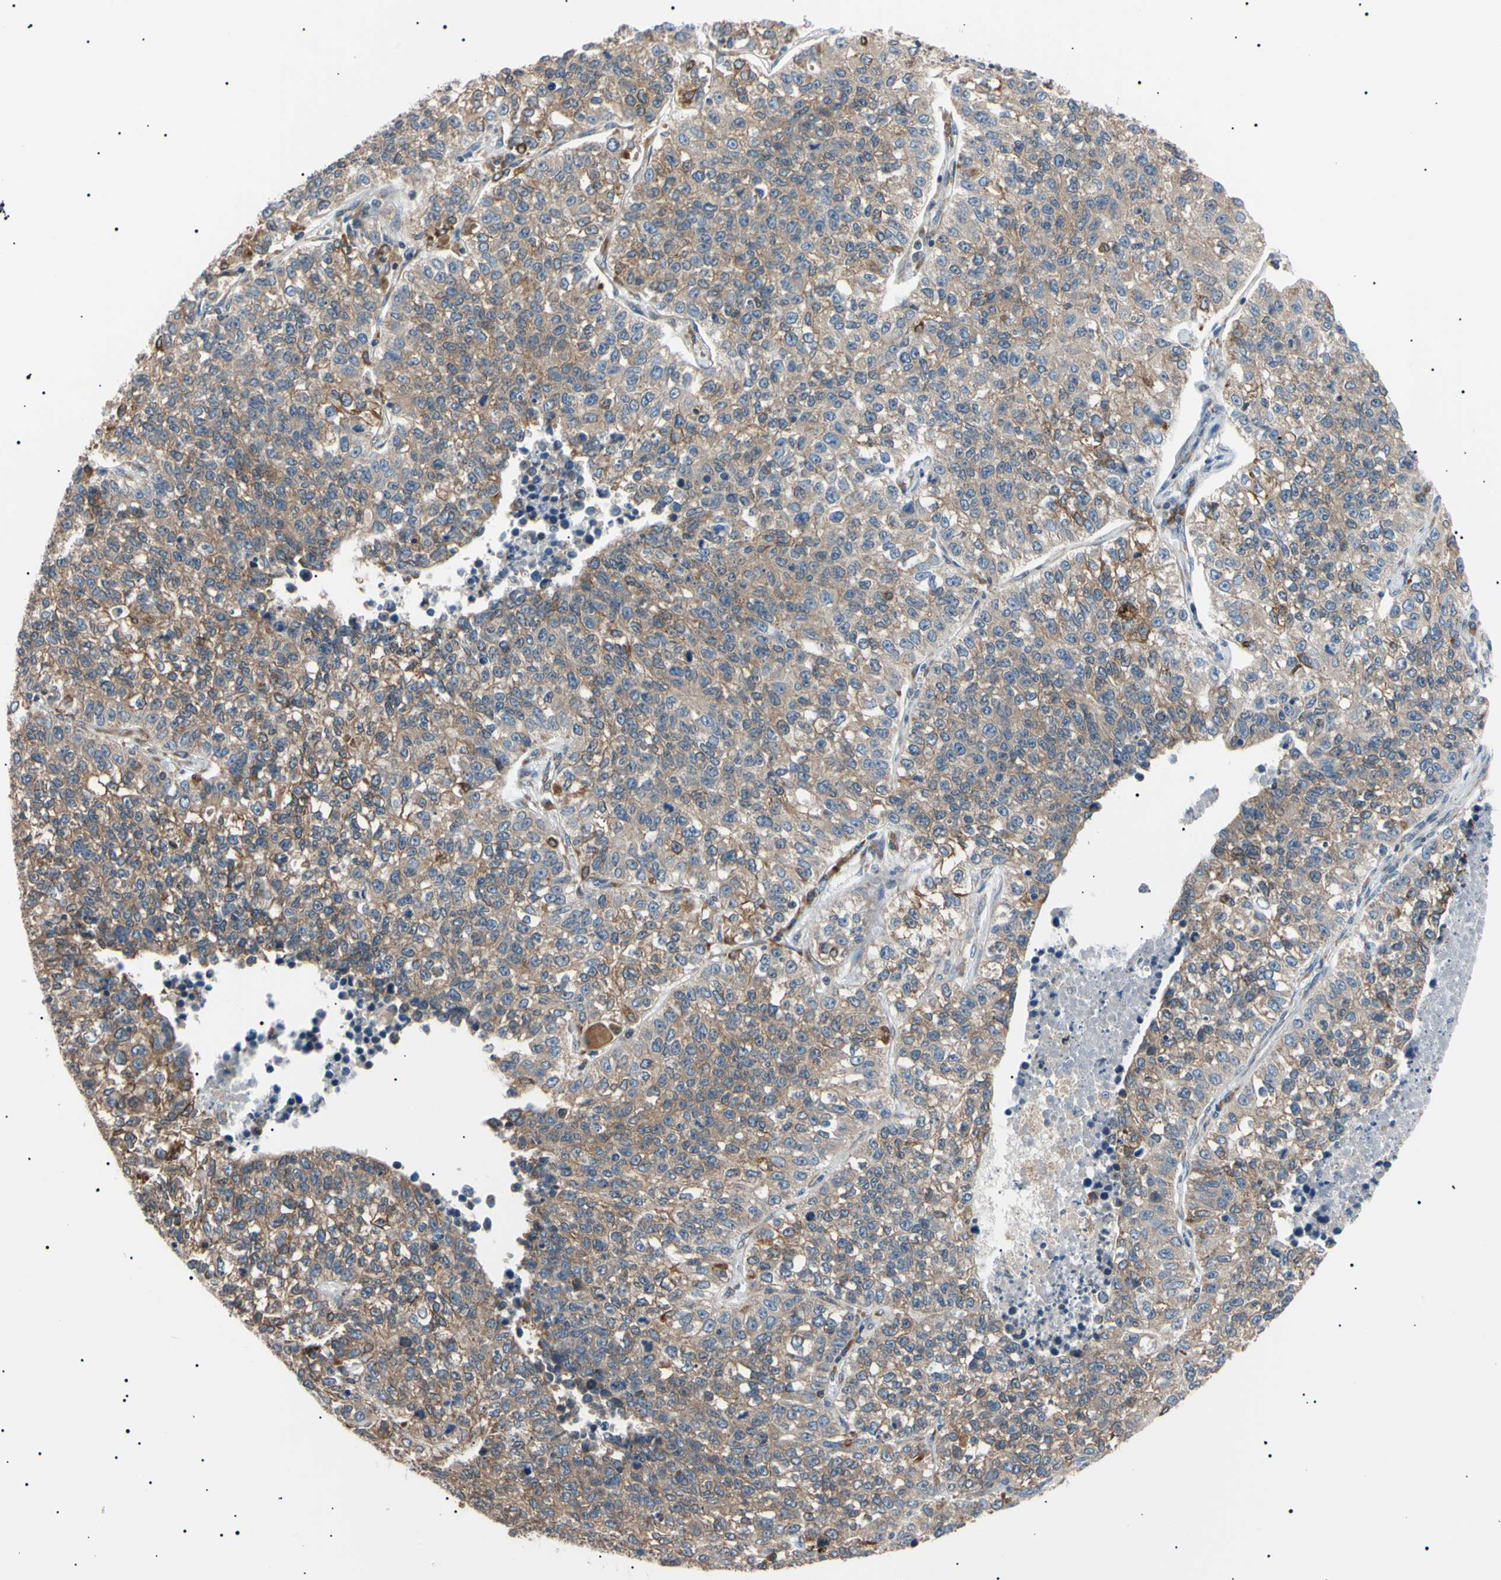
{"staining": {"intensity": "moderate", "quantity": ">75%", "location": "cytoplasmic/membranous"}, "tissue": "lung cancer", "cell_type": "Tumor cells", "image_type": "cancer", "snomed": [{"axis": "morphology", "description": "Adenocarcinoma, NOS"}, {"axis": "topography", "description": "Lung"}], "caption": "About >75% of tumor cells in adenocarcinoma (lung) show moderate cytoplasmic/membranous protein positivity as visualized by brown immunohistochemical staining.", "gene": "VAPA", "patient": {"sex": "male", "age": 49}}